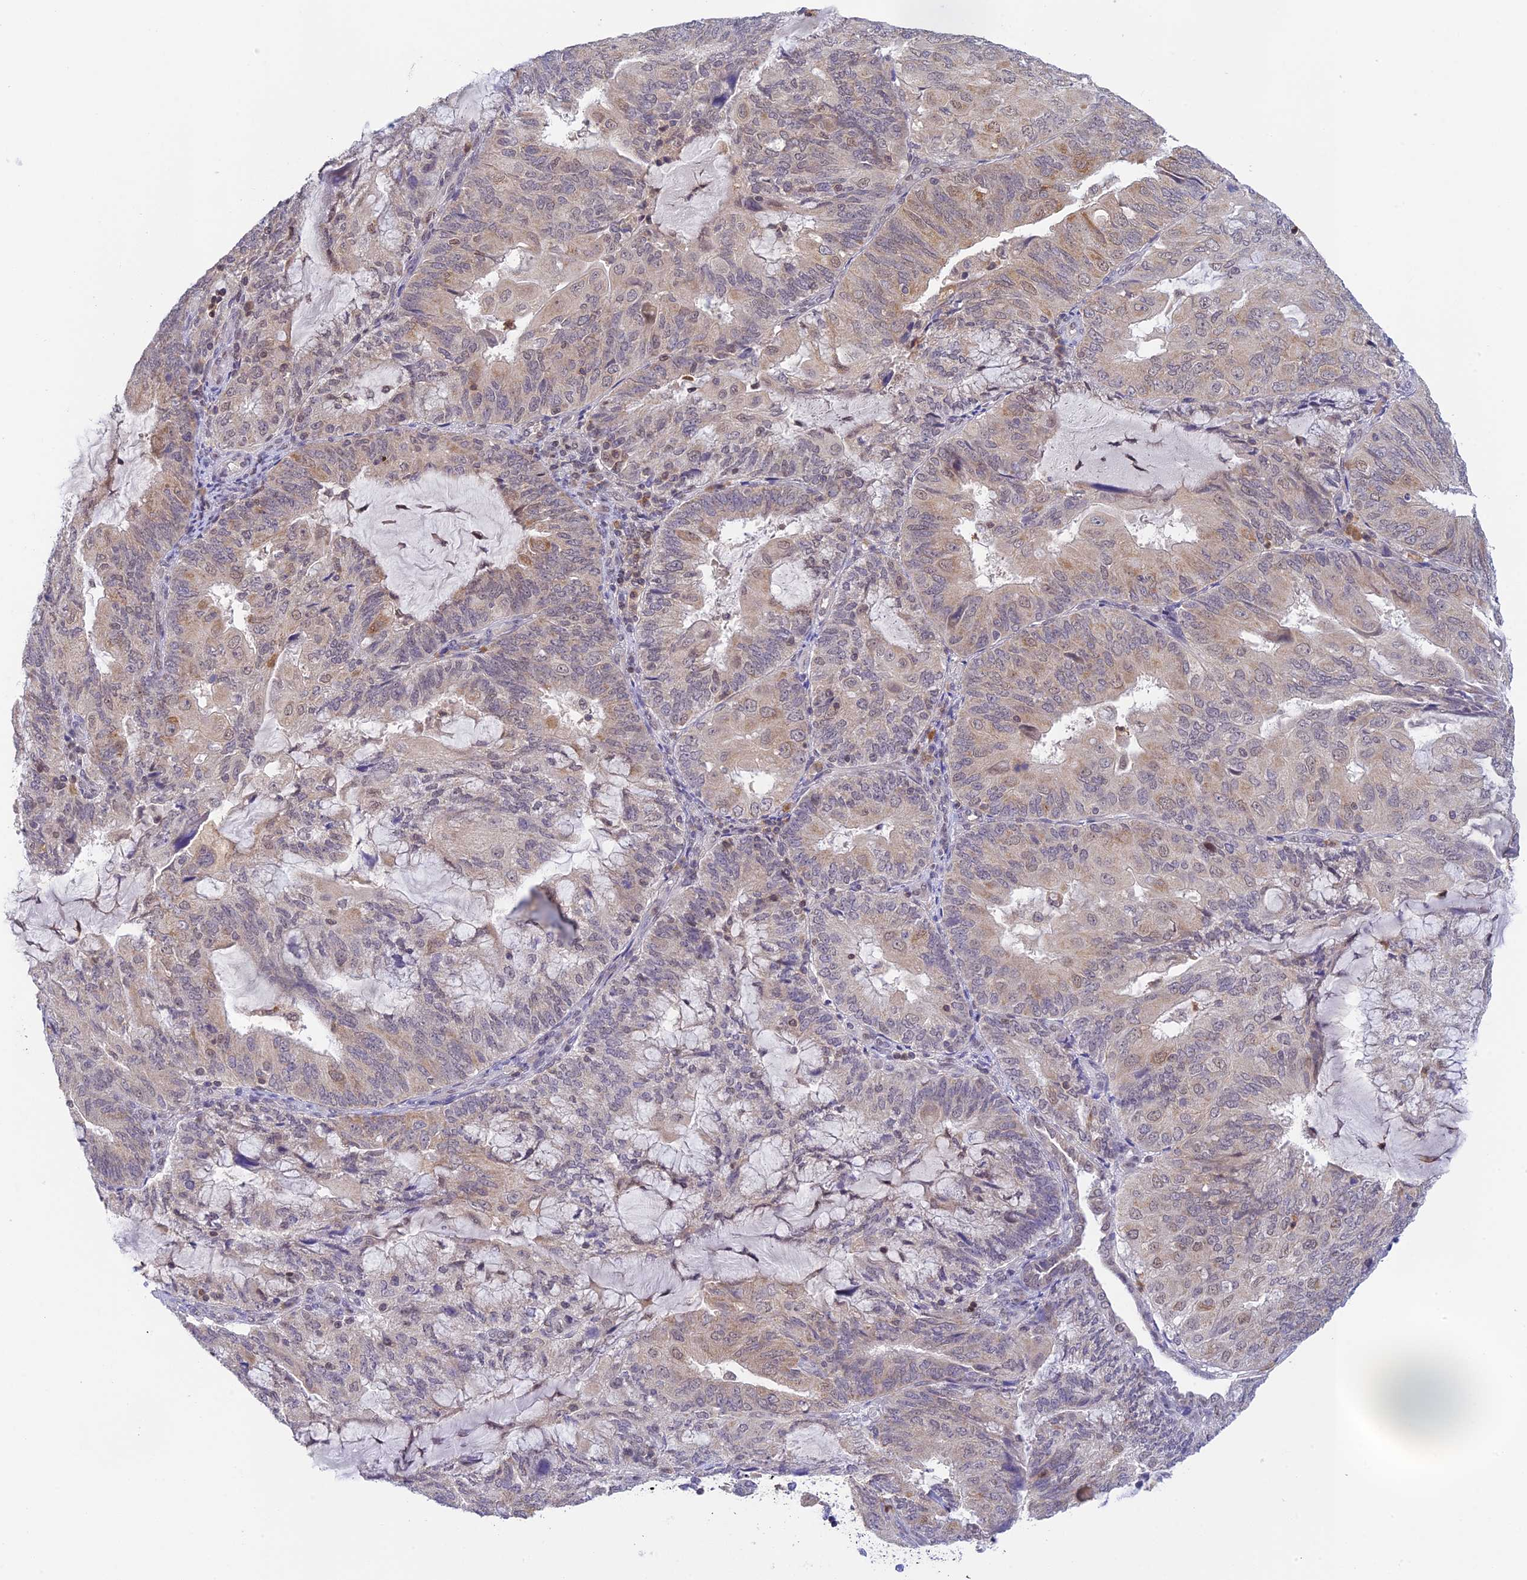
{"staining": {"intensity": "weak", "quantity": "<25%", "location": "cytoplasmic/membranous,nuclear"}, "tissue": "endometrial cancer", "cell_type": "Tumor cells", "image_type": "cancer", "snomed": [{"axis": "morphology", "description": "Adenocarcinoma, NOS"}, {"axis": "topography", "description": "Endometrium"}], "caption": "The IHC photomicrograph has no significant positivity in tumor cells of endometrial adenocarcinoma tissue. (DAB (3,3'-diaminobenzidine) IHC, high magnification).", "gene": "PEX16", "patient": {"sex": "female", "age": 81}}